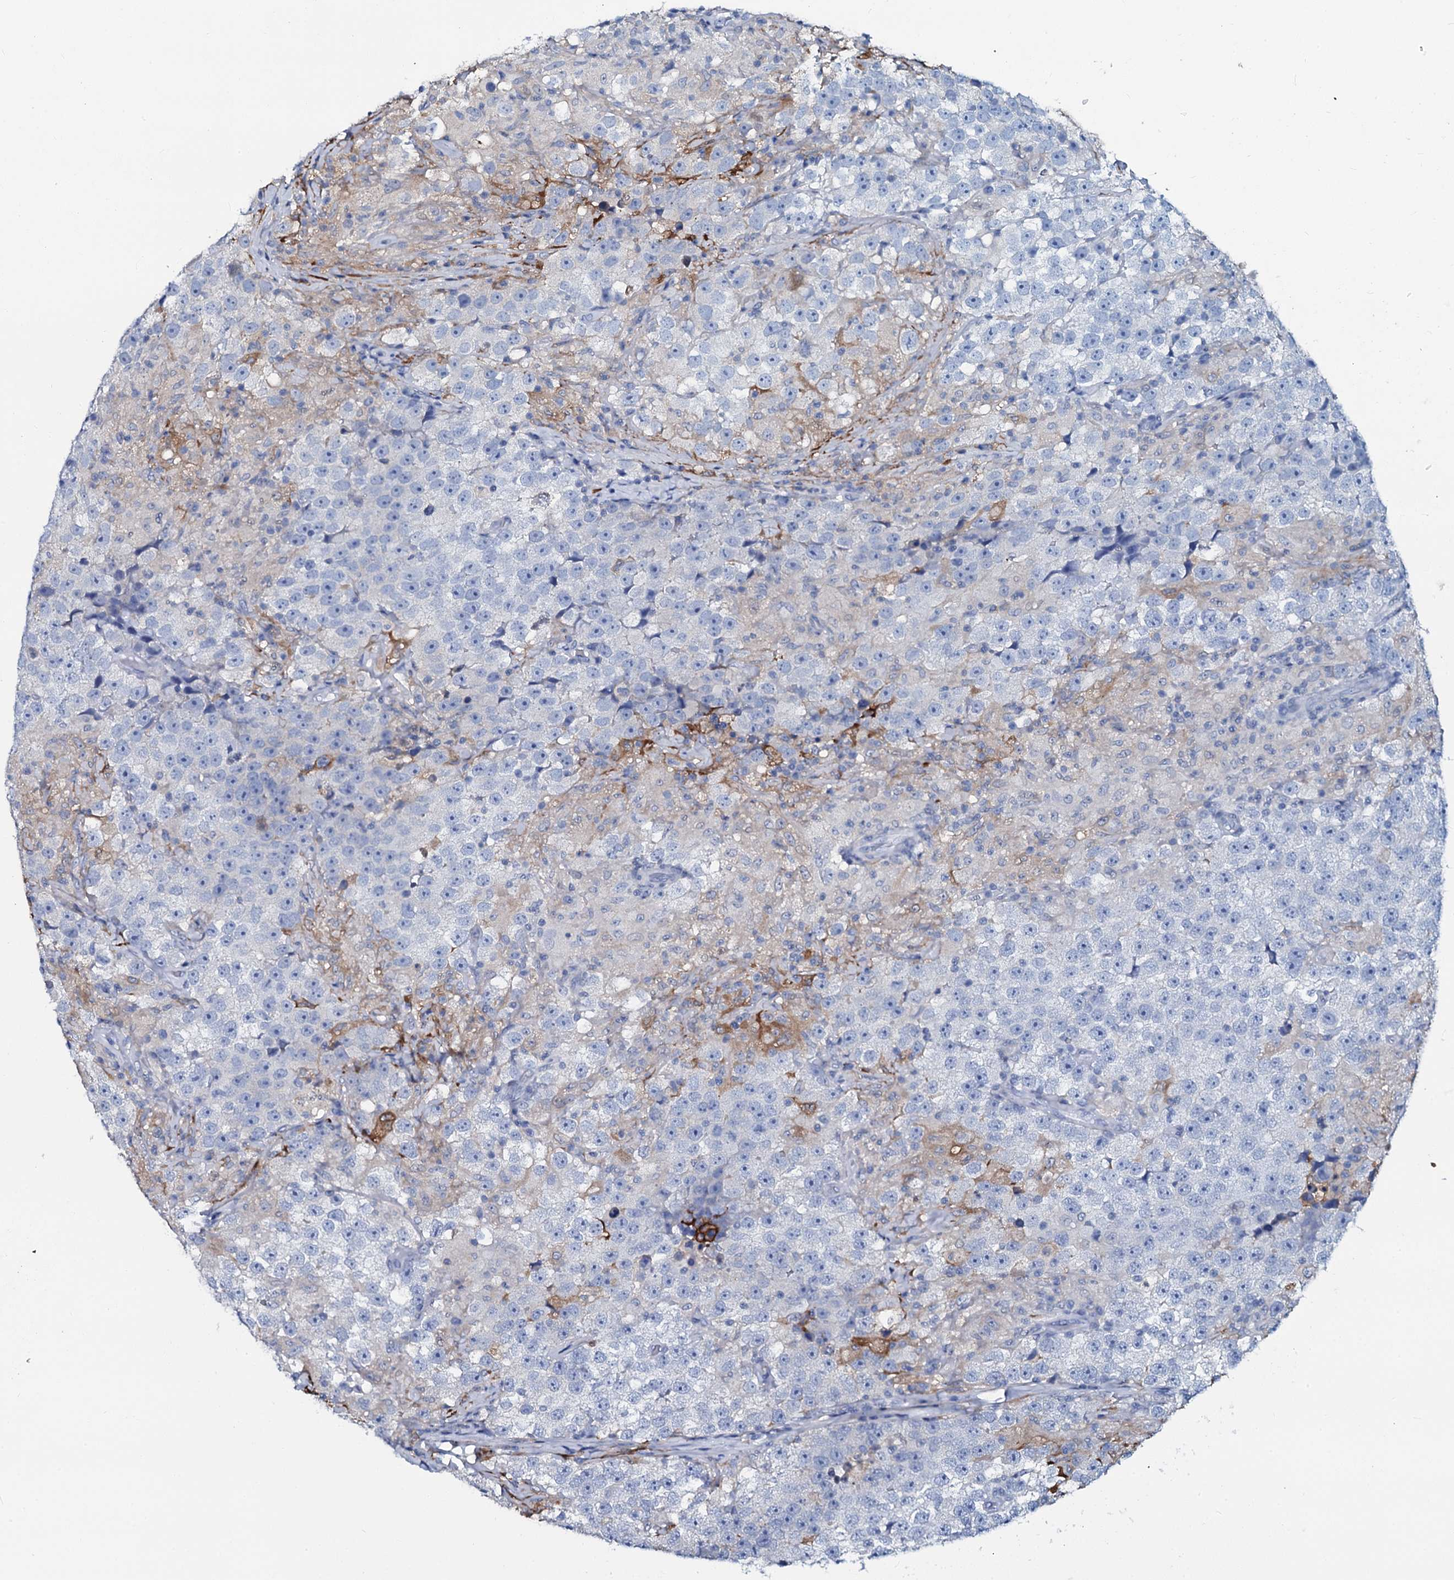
{"staining": {"intensity": "negative", "quantity": "none", "location": "none"}, "tissue": "testis cancer", "cell_type": "Tumor cells", "image_type": "cancer", "snomed": [{"axis": "morphology", "description": "Seminoma, NOS"}, {"axis": "topography", "description": "Testis"}], "caption": "A histopathology image of human testis cancer (seminoma) is negative for staining in tumor cells.", "gene": "SLC4A7", "patient": {"sex": "male", "age": 46}}